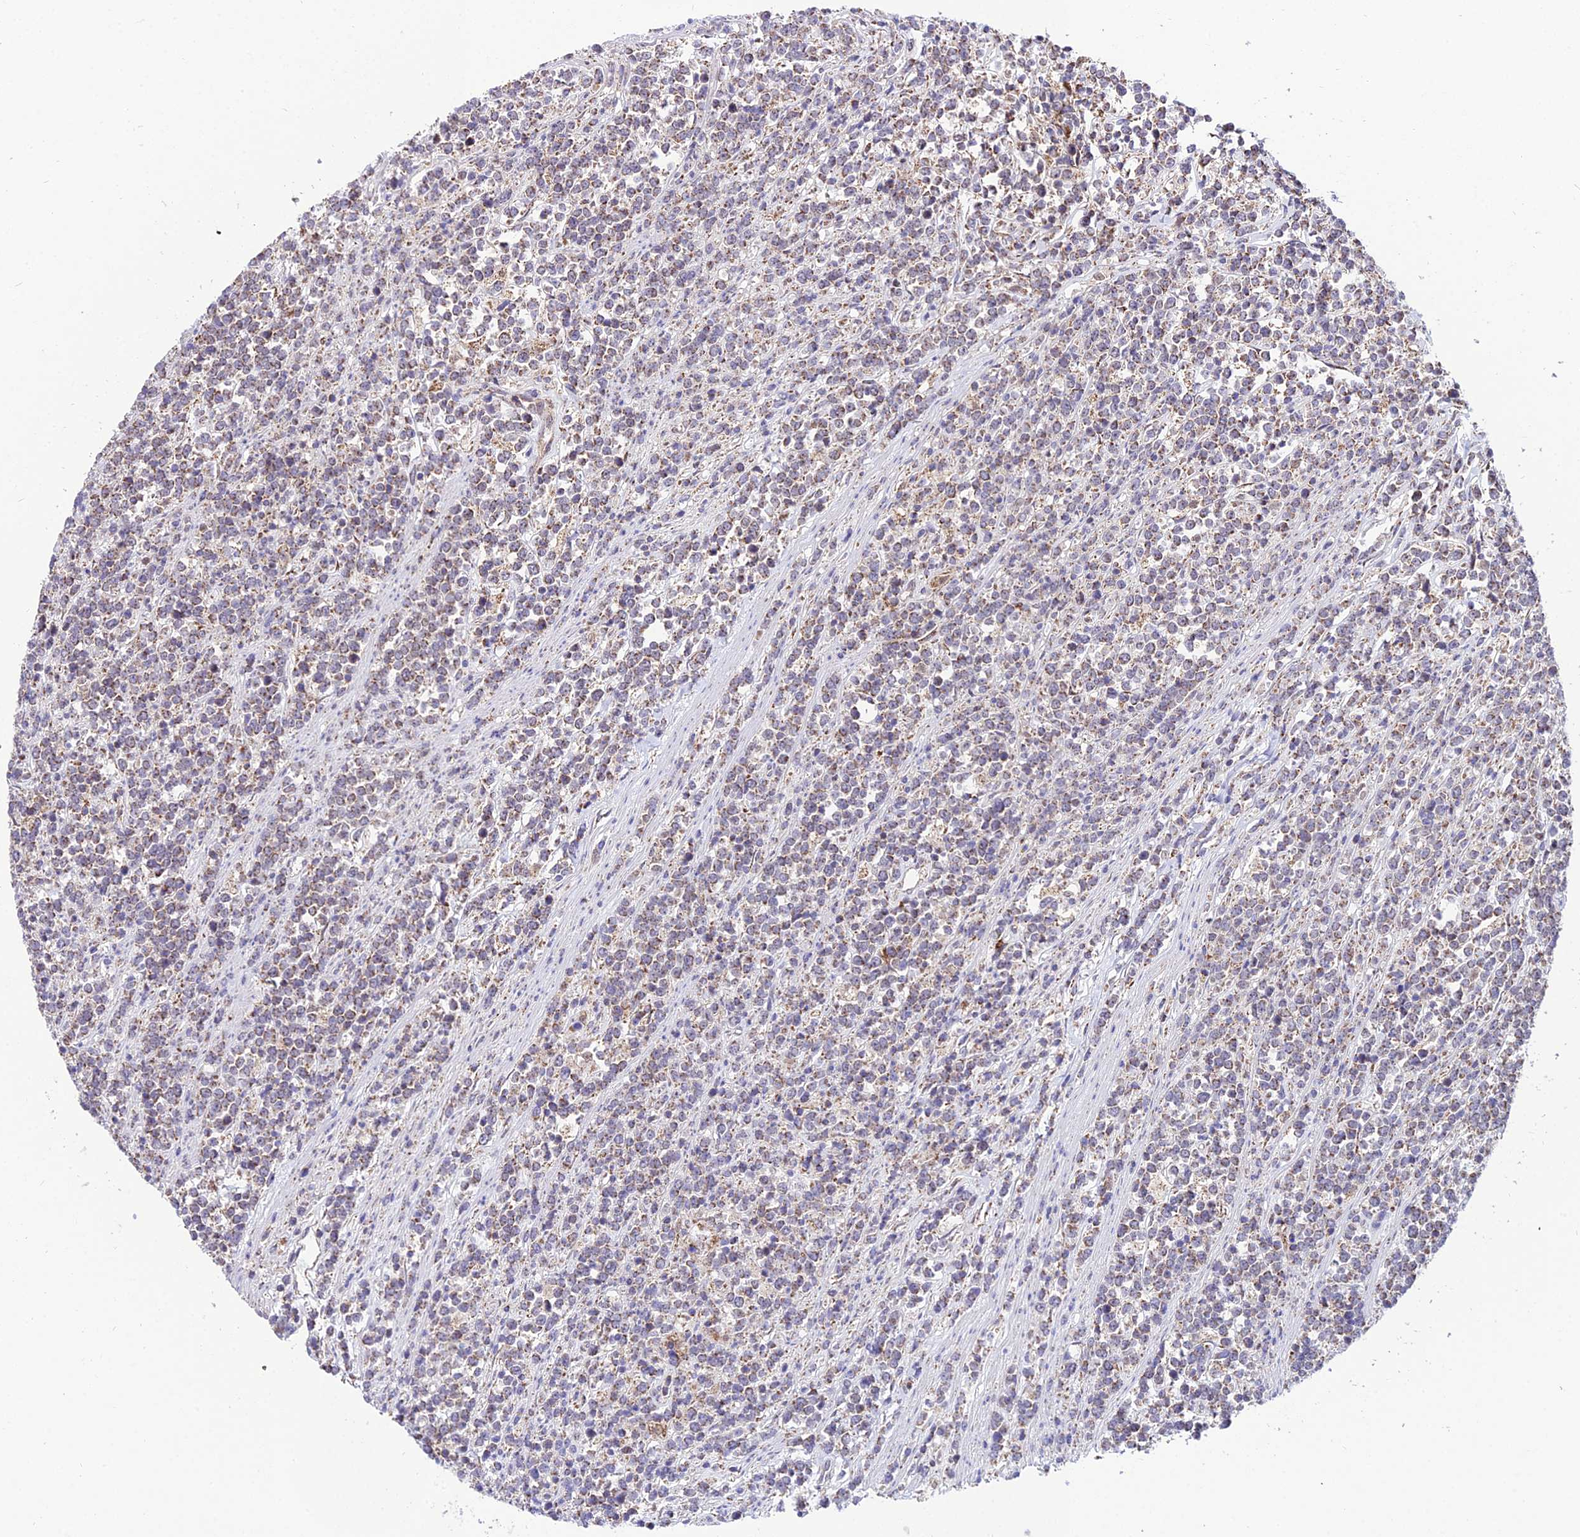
{"staining": {"intensity": "weak", "quantity": "25%-75%", "location": "cytoplasmic/membranous"}, "tissue": "lymphoma", "cell_type": "Tumor cells", "image_type": "cancer", "snomed": [{"axis": "morphology", "description": "Malignant lymphoma, non-Hodgkin's type, High grade"}, {"axis": "topography", "description": "Small intestine"}], "caption": "Lymphoma stained with immunohistochemistry (IHC) shows weak cytoplasmic/membranous staining in approximately 25%-75% of tumor cells.", "gene": "PSMD2", "patient": {"sex": "male", "age": 8}}